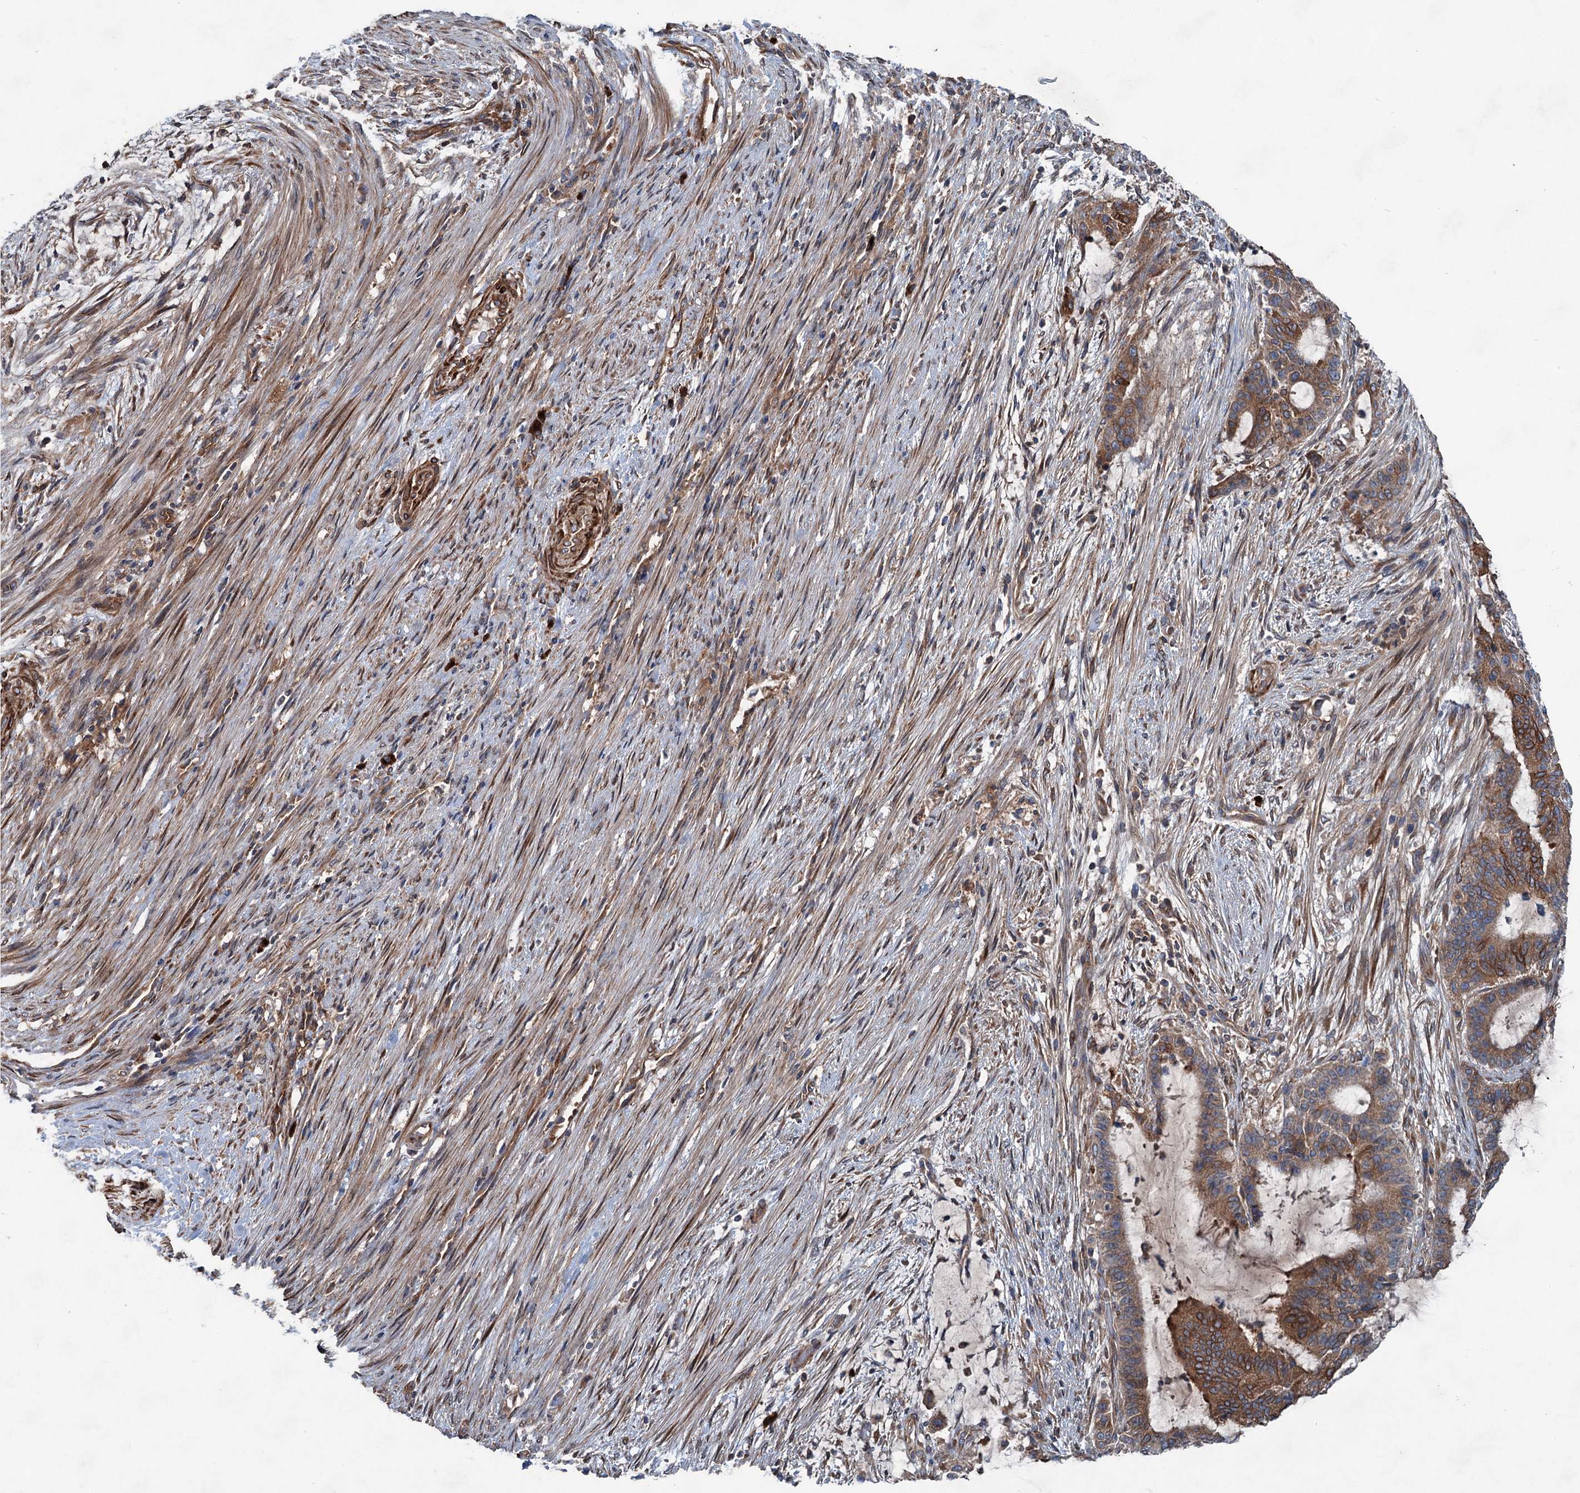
{"staining": {"intensity": "moderate", "quantity": ">75%", "location": "cytoplasmic/membranous"}, "tissue": "liver cancer", "cell_type": "Tumor cells", "image_type": "cancer", "snomed": [{"axis": "morphology", "description": "Normal tissue, NOS"}, {"axis": "morphology", "description": "Cholangiocarcinoma"}, {"axis": "topography", "description": "Liver"}, {"axis": "topography", "description": "Peripheral nerve tissue"}], "caption": "A medium amount of moderate cytoplasmic/membranous positivity is identified in approximately >75% of tumor cells in liver cancer (cholangiocarcinoma) tissue. The protein of interest is shown in brown color, while the nuclei are stained blue.", "gene": "CALCOCO1", "patient": {"sex": "female", "age": 73}}